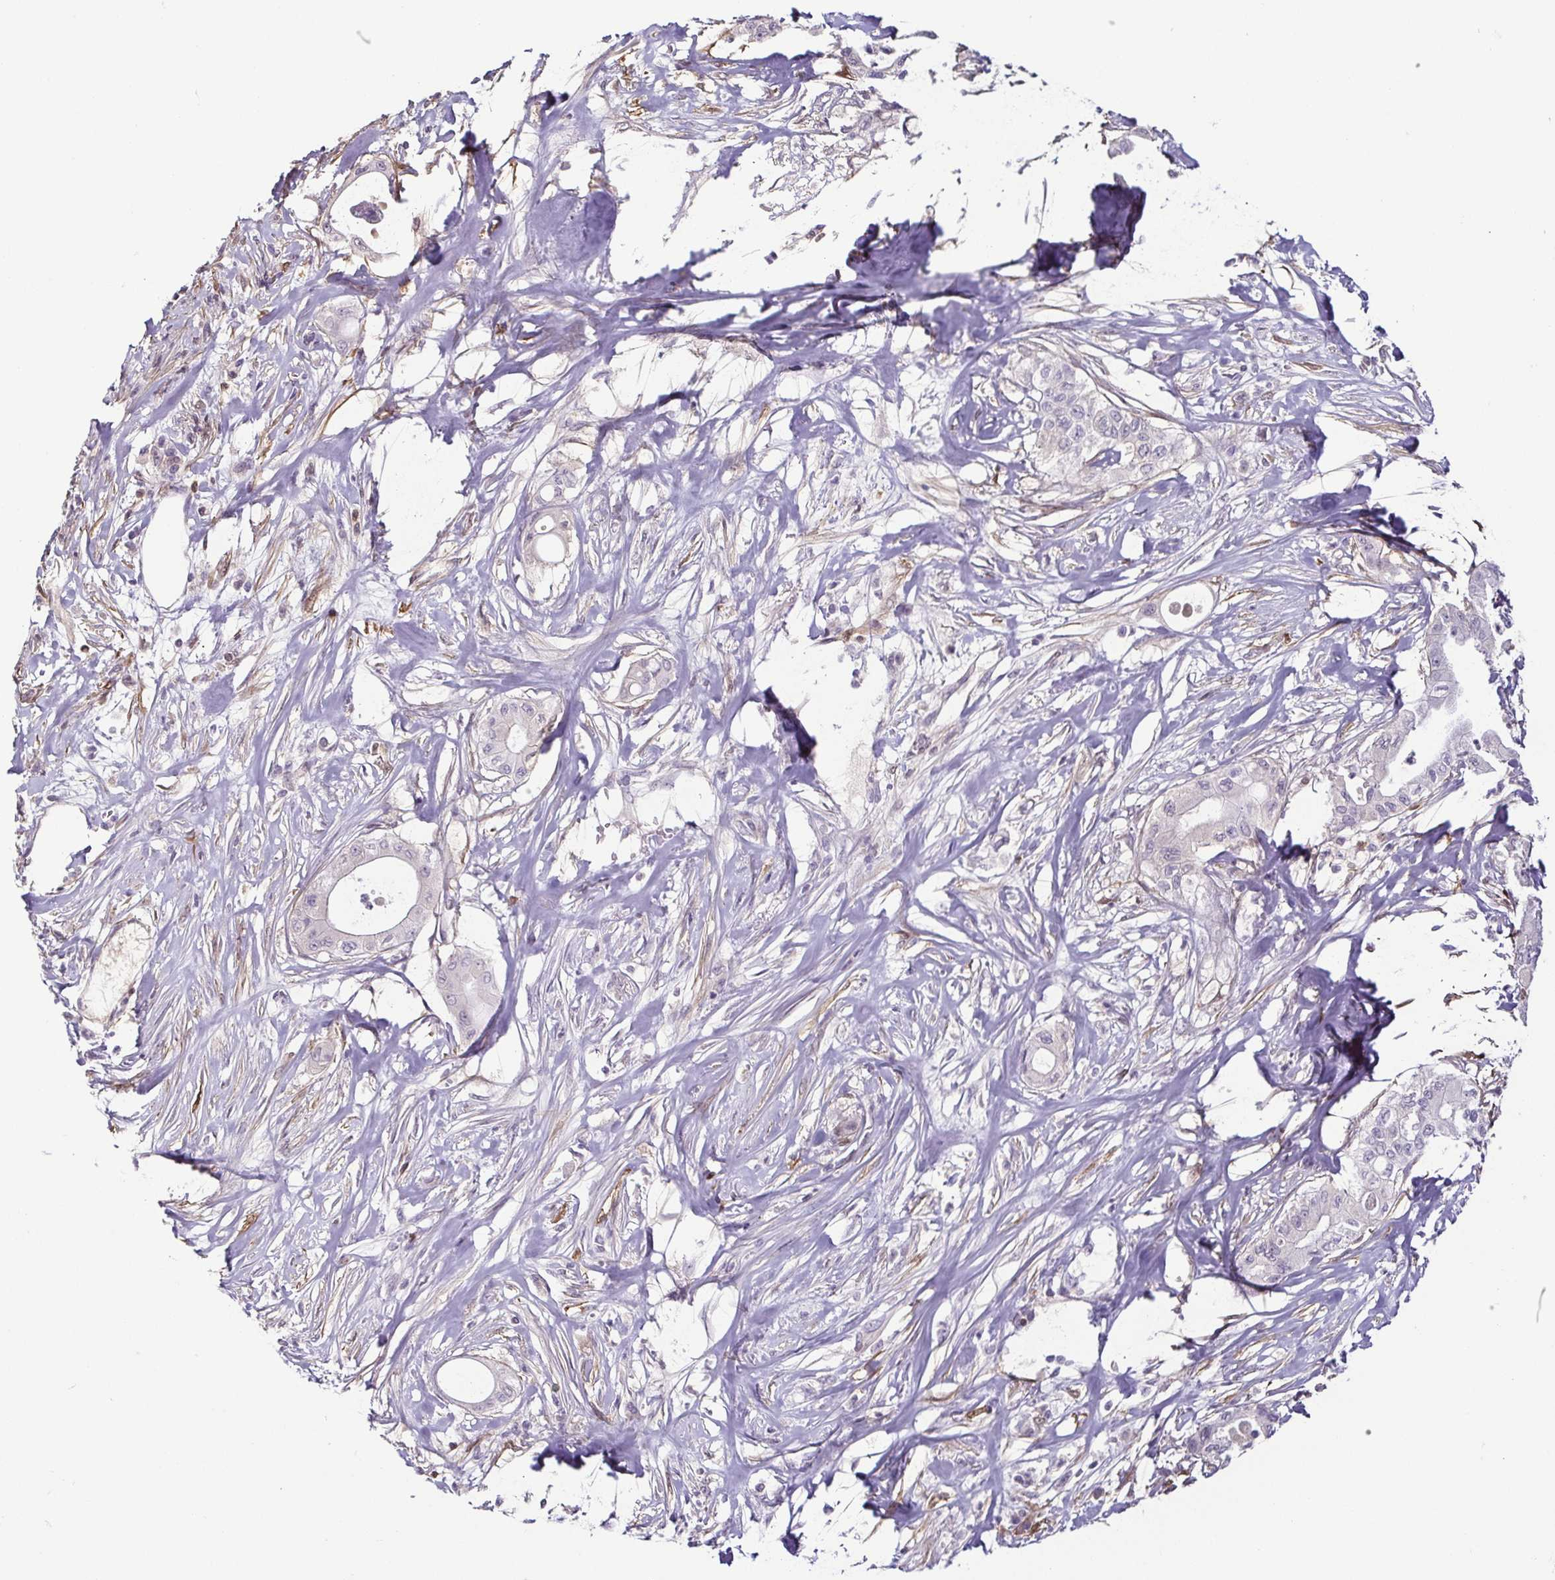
{"staining": {"intensity": "negative", "quantity": "none", "location": "none"}, "tissue": "pancreatic cancer", "cell_type": "Tumor cells", "image_type": "cancer", "snomed": [{"axis": "morphology", "description": "Adenocarcinoma, NOS"}, {"axis": "topography", "description": "Pancreas"}], "caption": "IHC photomicrograph of human pancreatic cancer stained for a protein (brown), which reveals no expression in tumor cells.", "gene": "HOPX", "patient": {"sex": "male", "age": 71}}